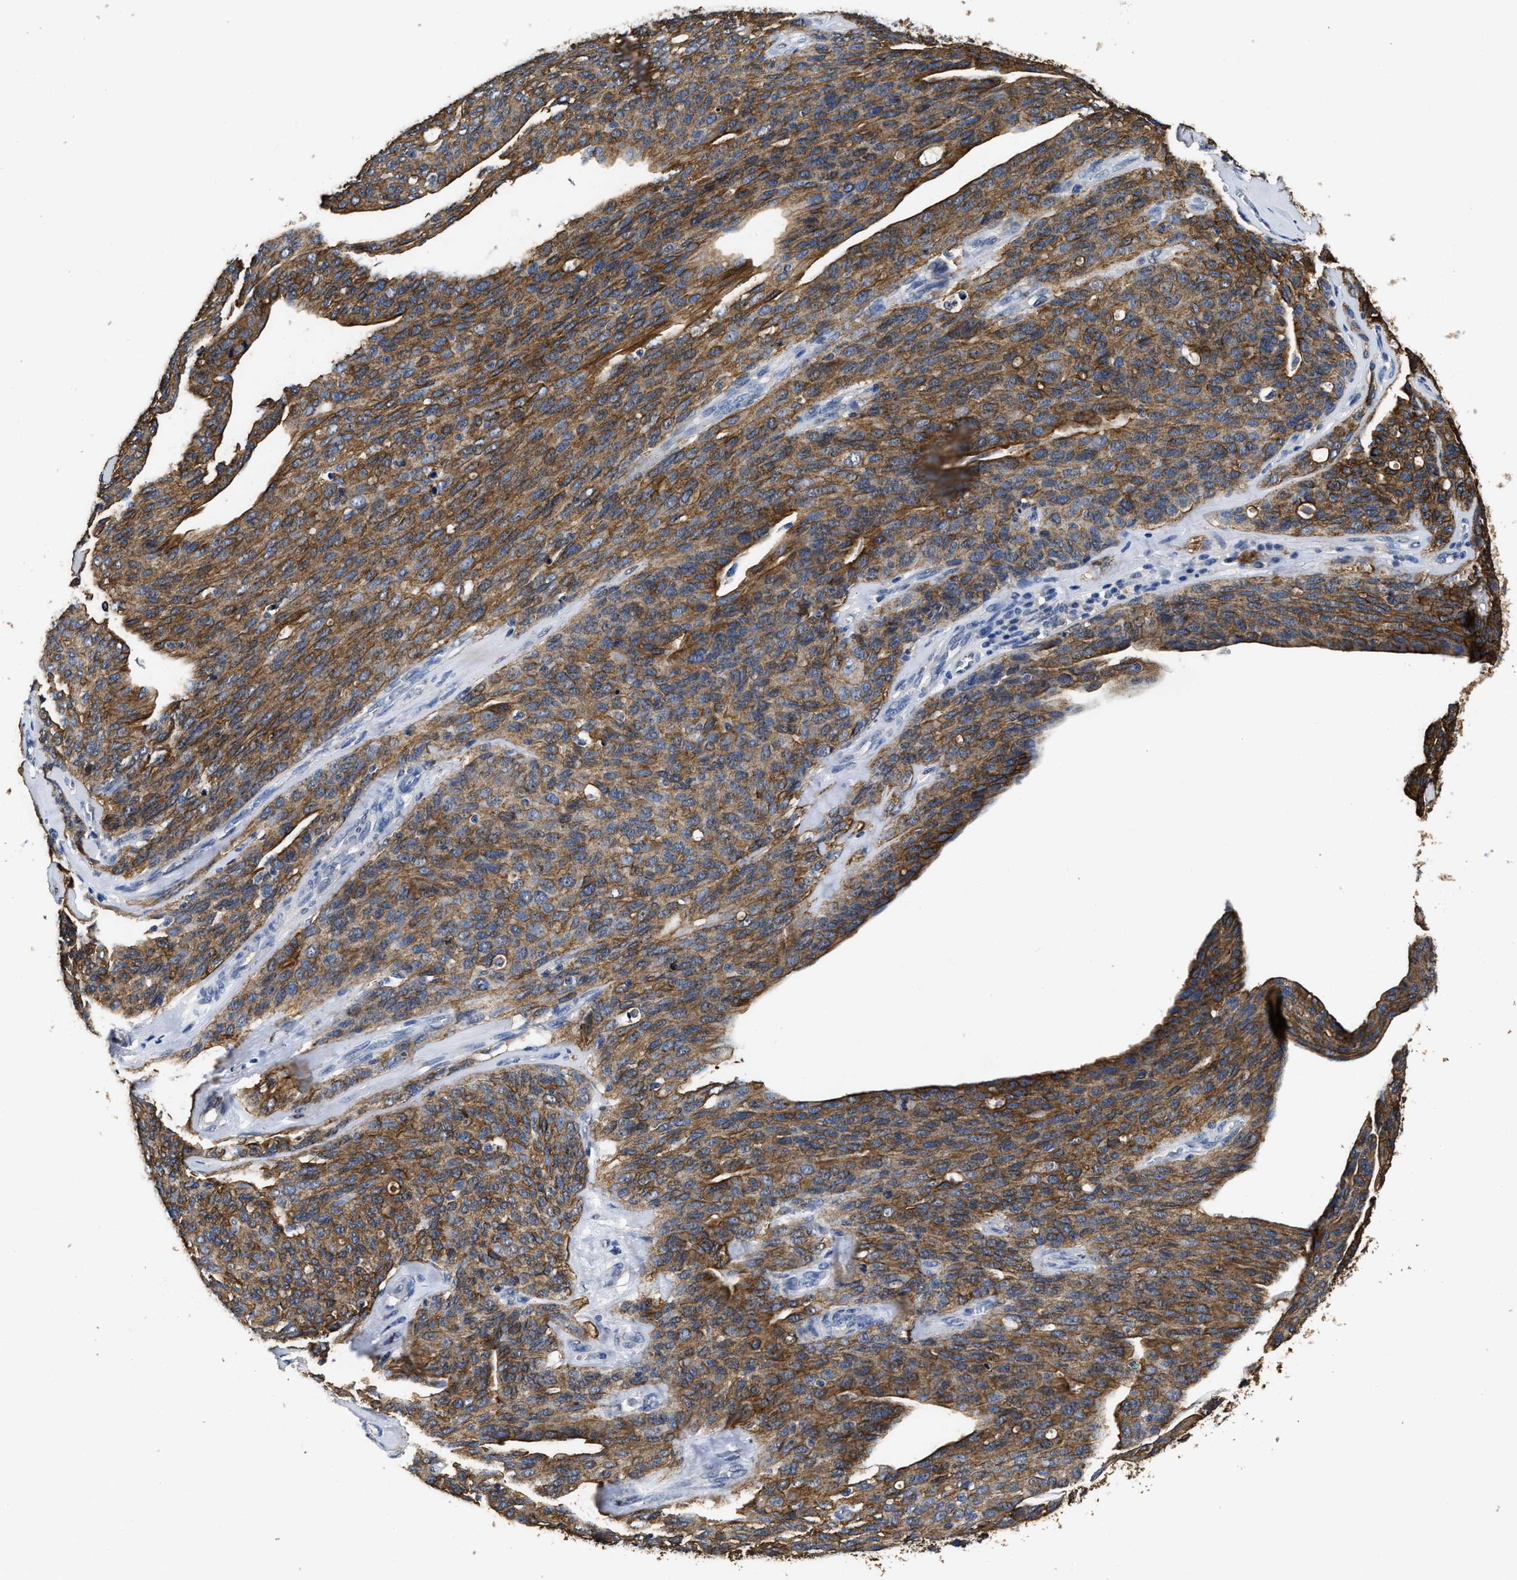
{"staining": {"intensity": "moderate", "quantity": ">75%", "location": "cytoplasmic/membranous"}, "tissue": "ovarian cancer", "cell_type": "Tumor cells", "image_type": "cancer", "snomed": [{"axis": "morphology", "description": "Carcinoma, endometroid"}, {"axis": "topography", "description": "Ovary"}], "caption": "Immunohistochemical staining of human ovarian cancer demonstrates medium levels of moderate cytoplasmic/membranous protein staining in about >75% of tumor cells.", "gene": "CTNNA1", "patient": {"sex": "female", "age": 60}}